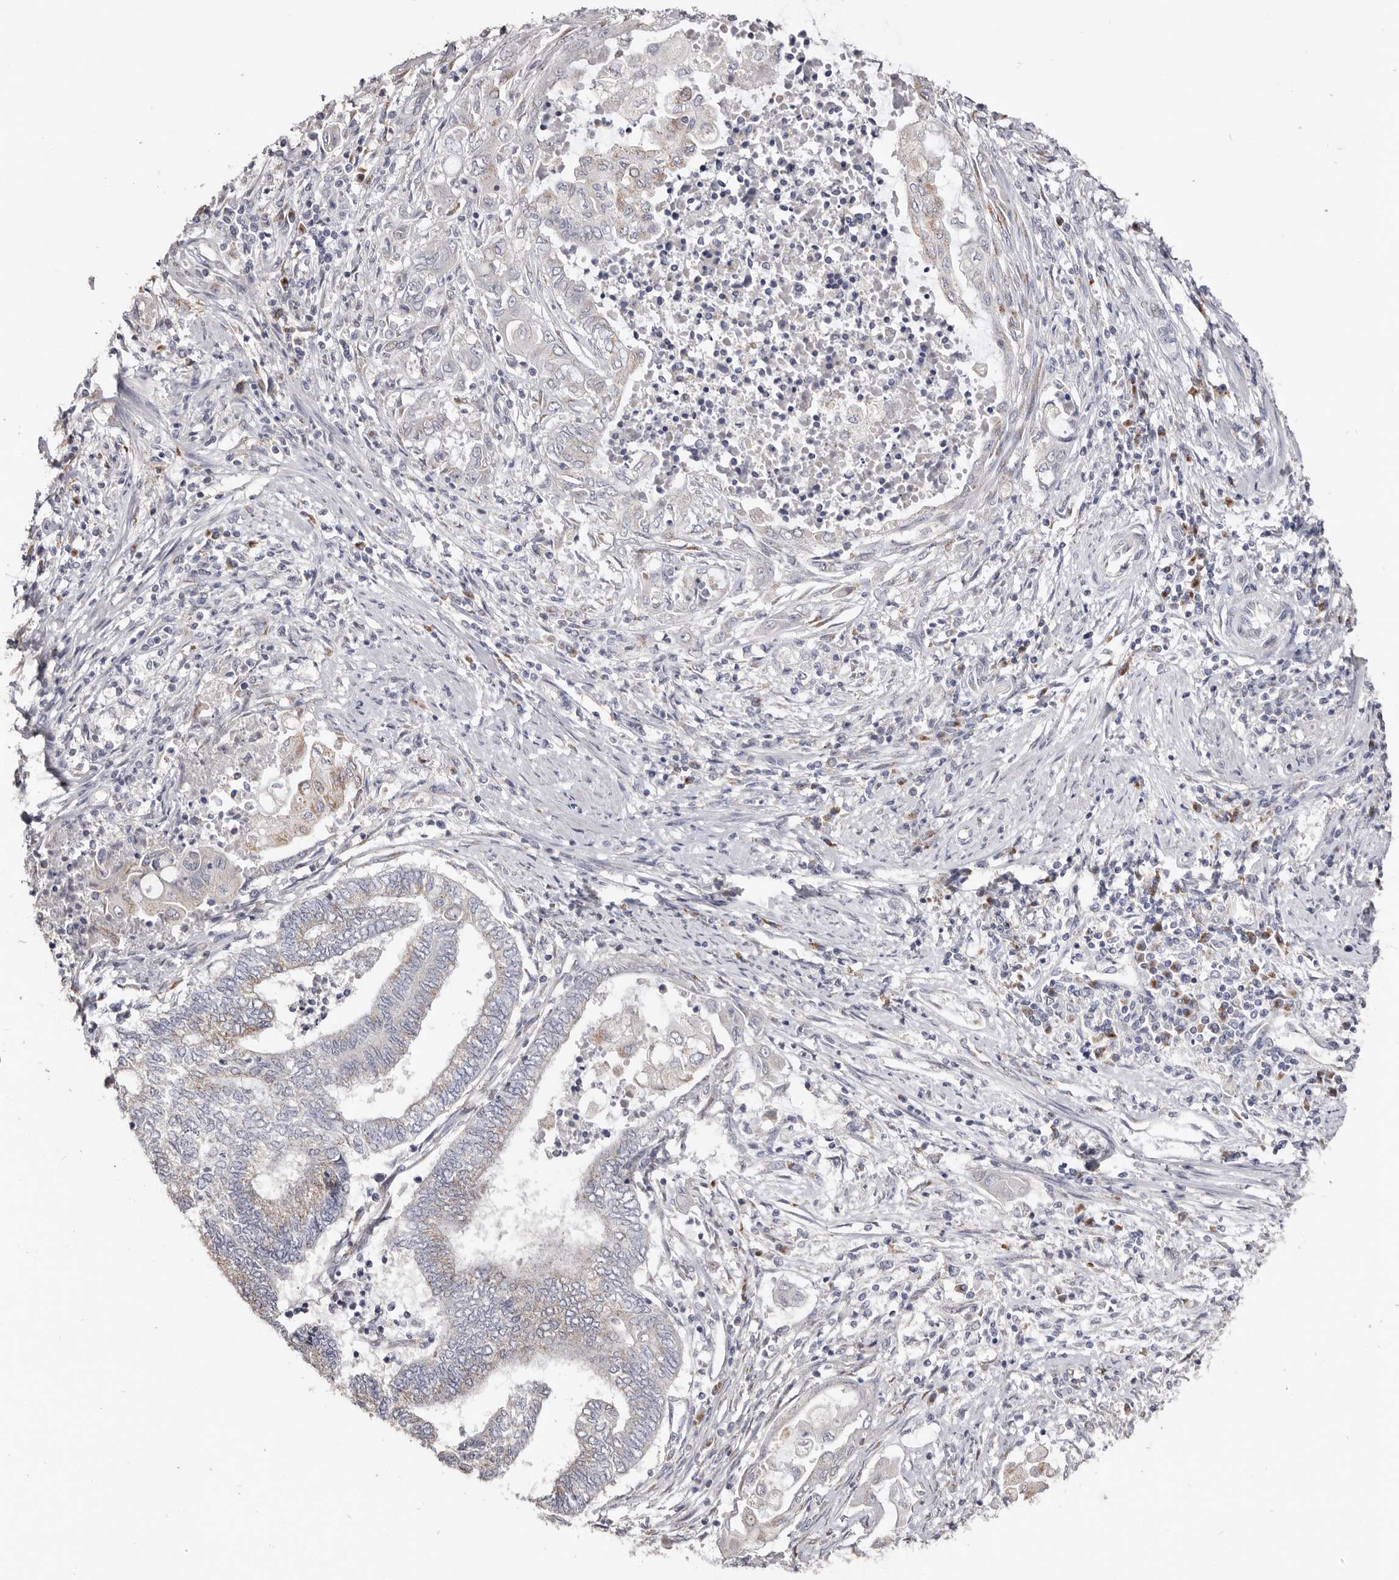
{"staining": {"intensity": "moderate", "quantity": "<25%", "location": "cytoplasmic/membranous"}, "tissue": "endometrial cancer", "cell_type": "Tumor cells", "image_type": "cancer", "snomed": [{"axis": "morphology", "description": "Adenocarcinoma, NOS"}, {"axis": "topography", "description": "Uterus"}, {"axis": "topography", "description": "Endometrium"}], "caption": "Brown immunohistochemical staining in human endometrial adenocarcinoma exhibits moderate cytoplasmic/membranous expression in about <25% of tumor cells.", "gene": "LGALS7B", "patient": {"sex": "female", "age": 70}}